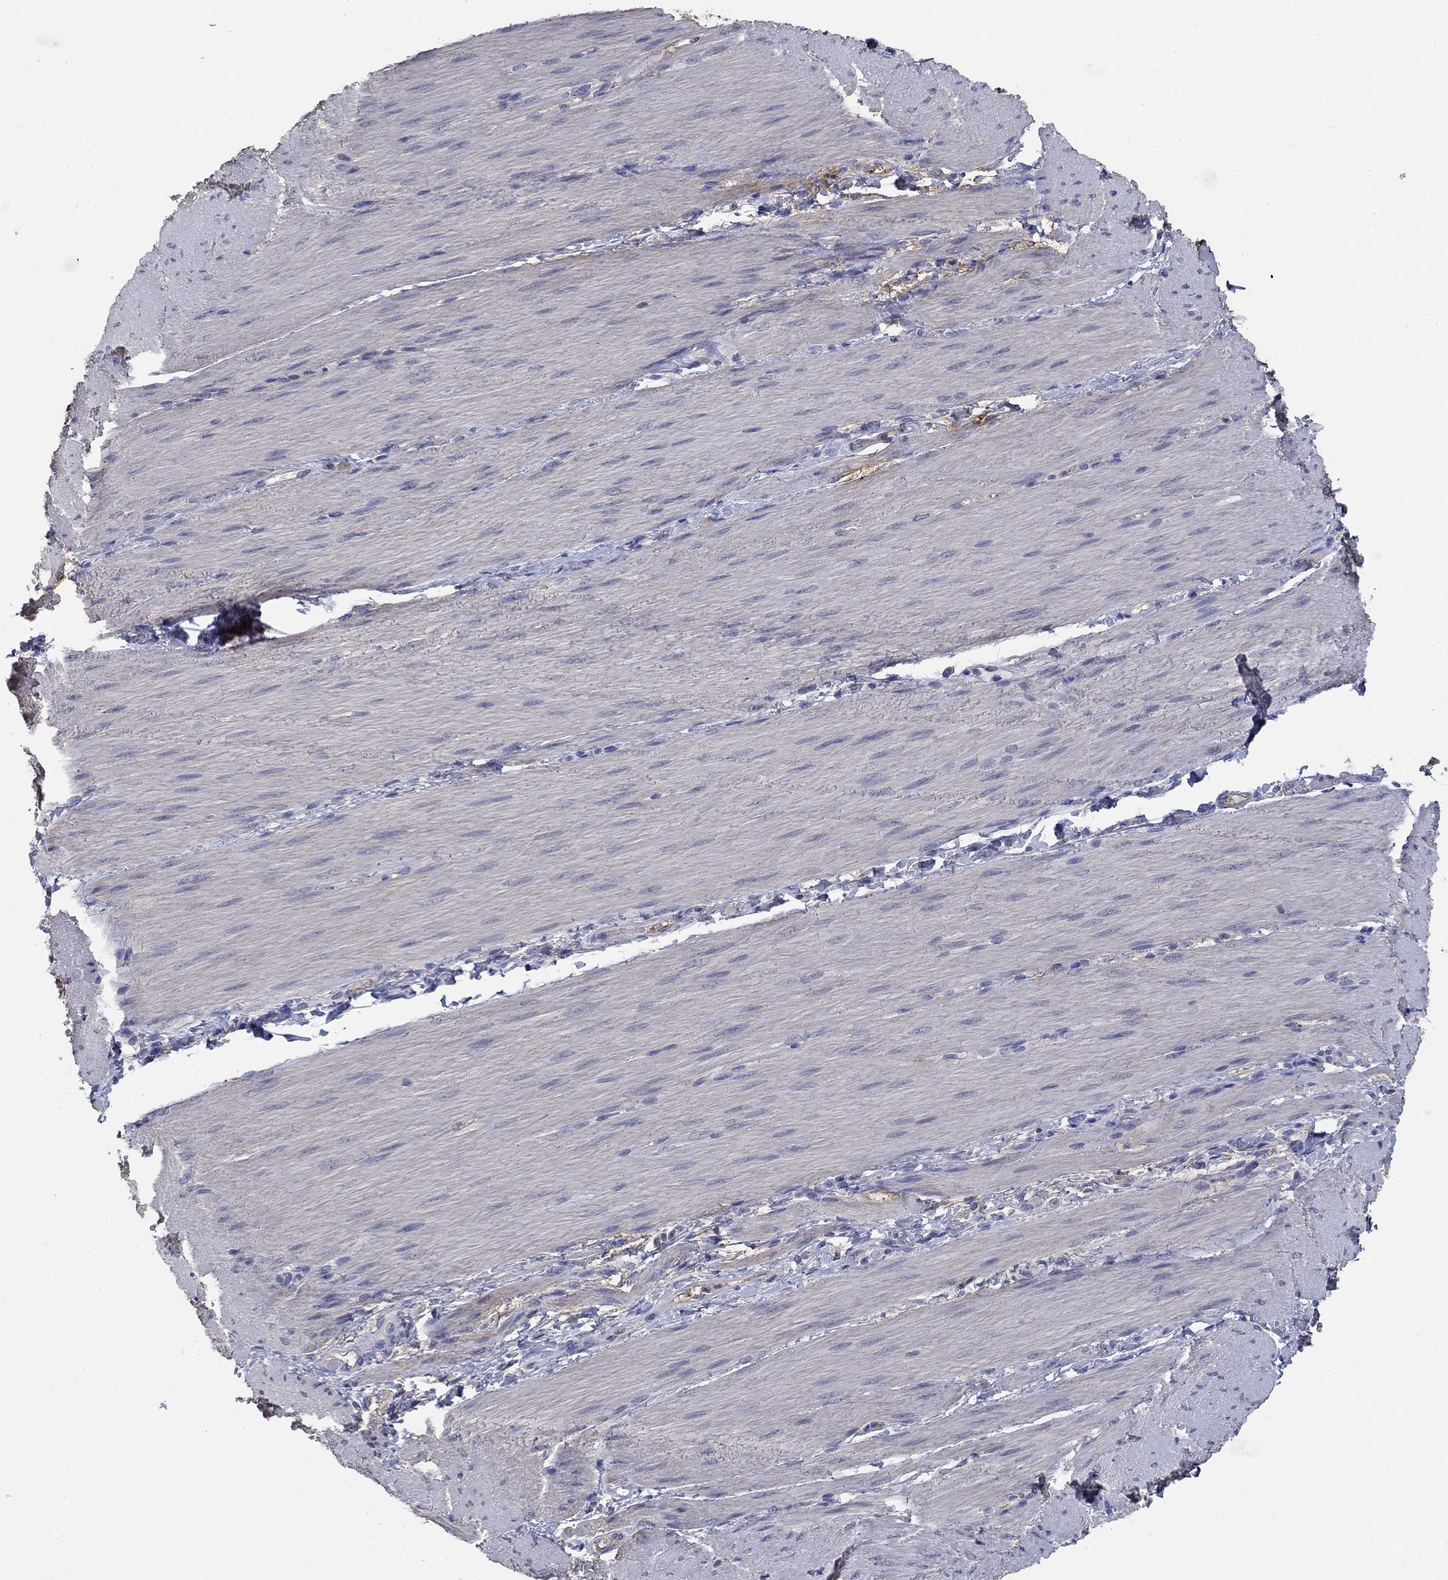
{"staining": {"intensity": "moderate", "quantity": "<25%", "location": "cytoplasmic/membranous"}, "tissue": "adipose tissue", "cell_type": "Adipocytes", "image_type": "normal", "snomed": [{"axis": "morphology", "description": "Normal tissue, NOS"}, {"axis": "topography", "description": "Smooth muscle"}, {"axis": "topography", "description": "Duodenum"}, {"axis": "topography", "description": "Peripheral nerve tissue"}], "caption": "The image displays staining of benign adipose tissue, revealing moderate cytoplasmic/membranous protein staining (brown color) within adipocytes. (Brightfield microscopy of DAB IHC at high magnification).", "gene": "APOC3", "patient": {"sex": "female", "age": 61}}